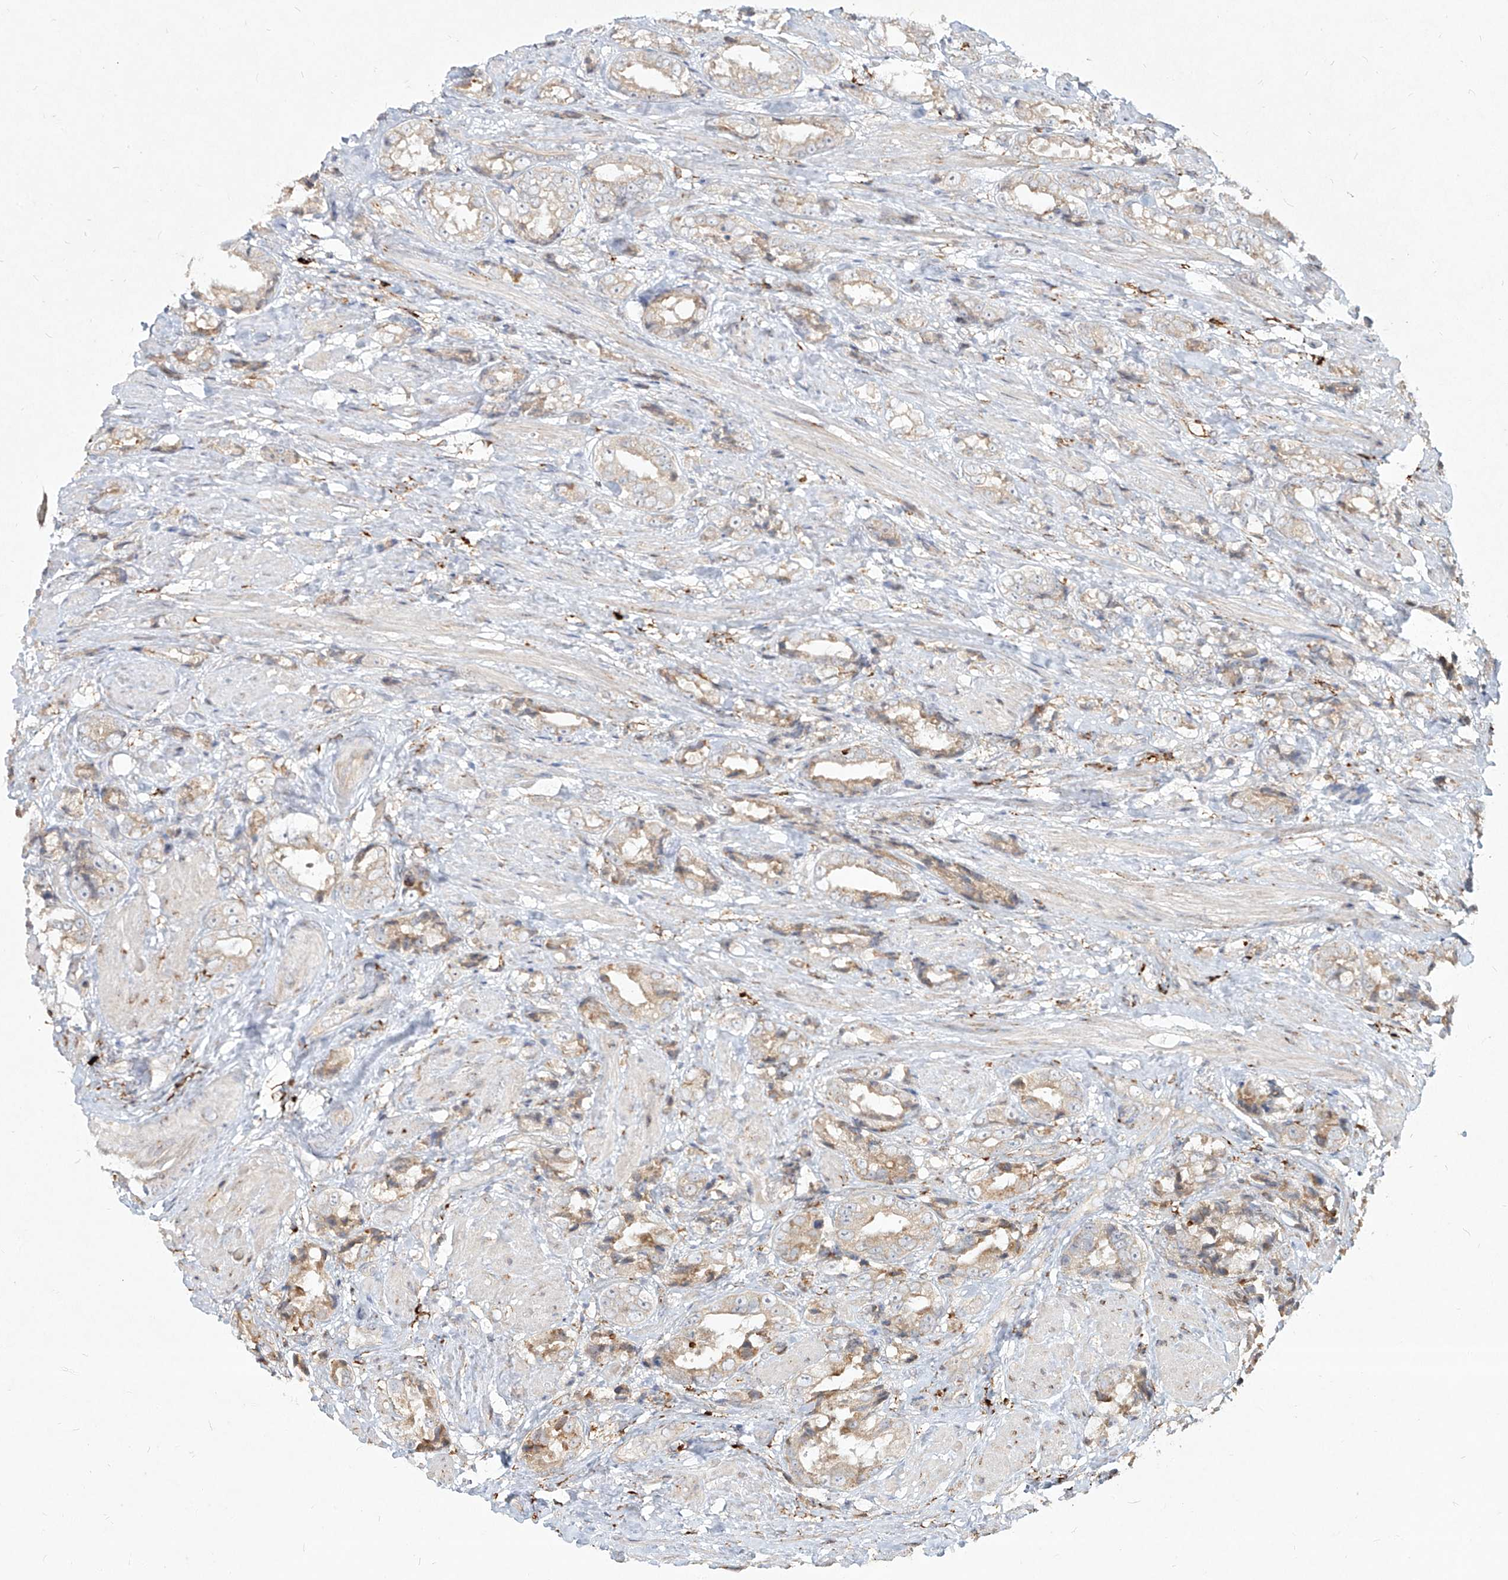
{"staining": {"intensity": "weak", "quantity": ">75%", "location": "cytoplasmic/membranous"}, "tissue": "prostate cancer", "cell_type": "Tumor cells", "image_type": "cancer", "snomed": [{"axis": "morphology", "description": "Adenocarcinoma, High grade"}, {"axis": "topography", "description": "Prostate"}], "caption": "Weak cytoplasmic/membranous expression for a protein is seen in about >75% of tumor cells of prostate high-grade adenocarcinoma using immunohistochemistry (IHC).", "gene": "CD209", "patient": {"sex": "male", "age": 61}}